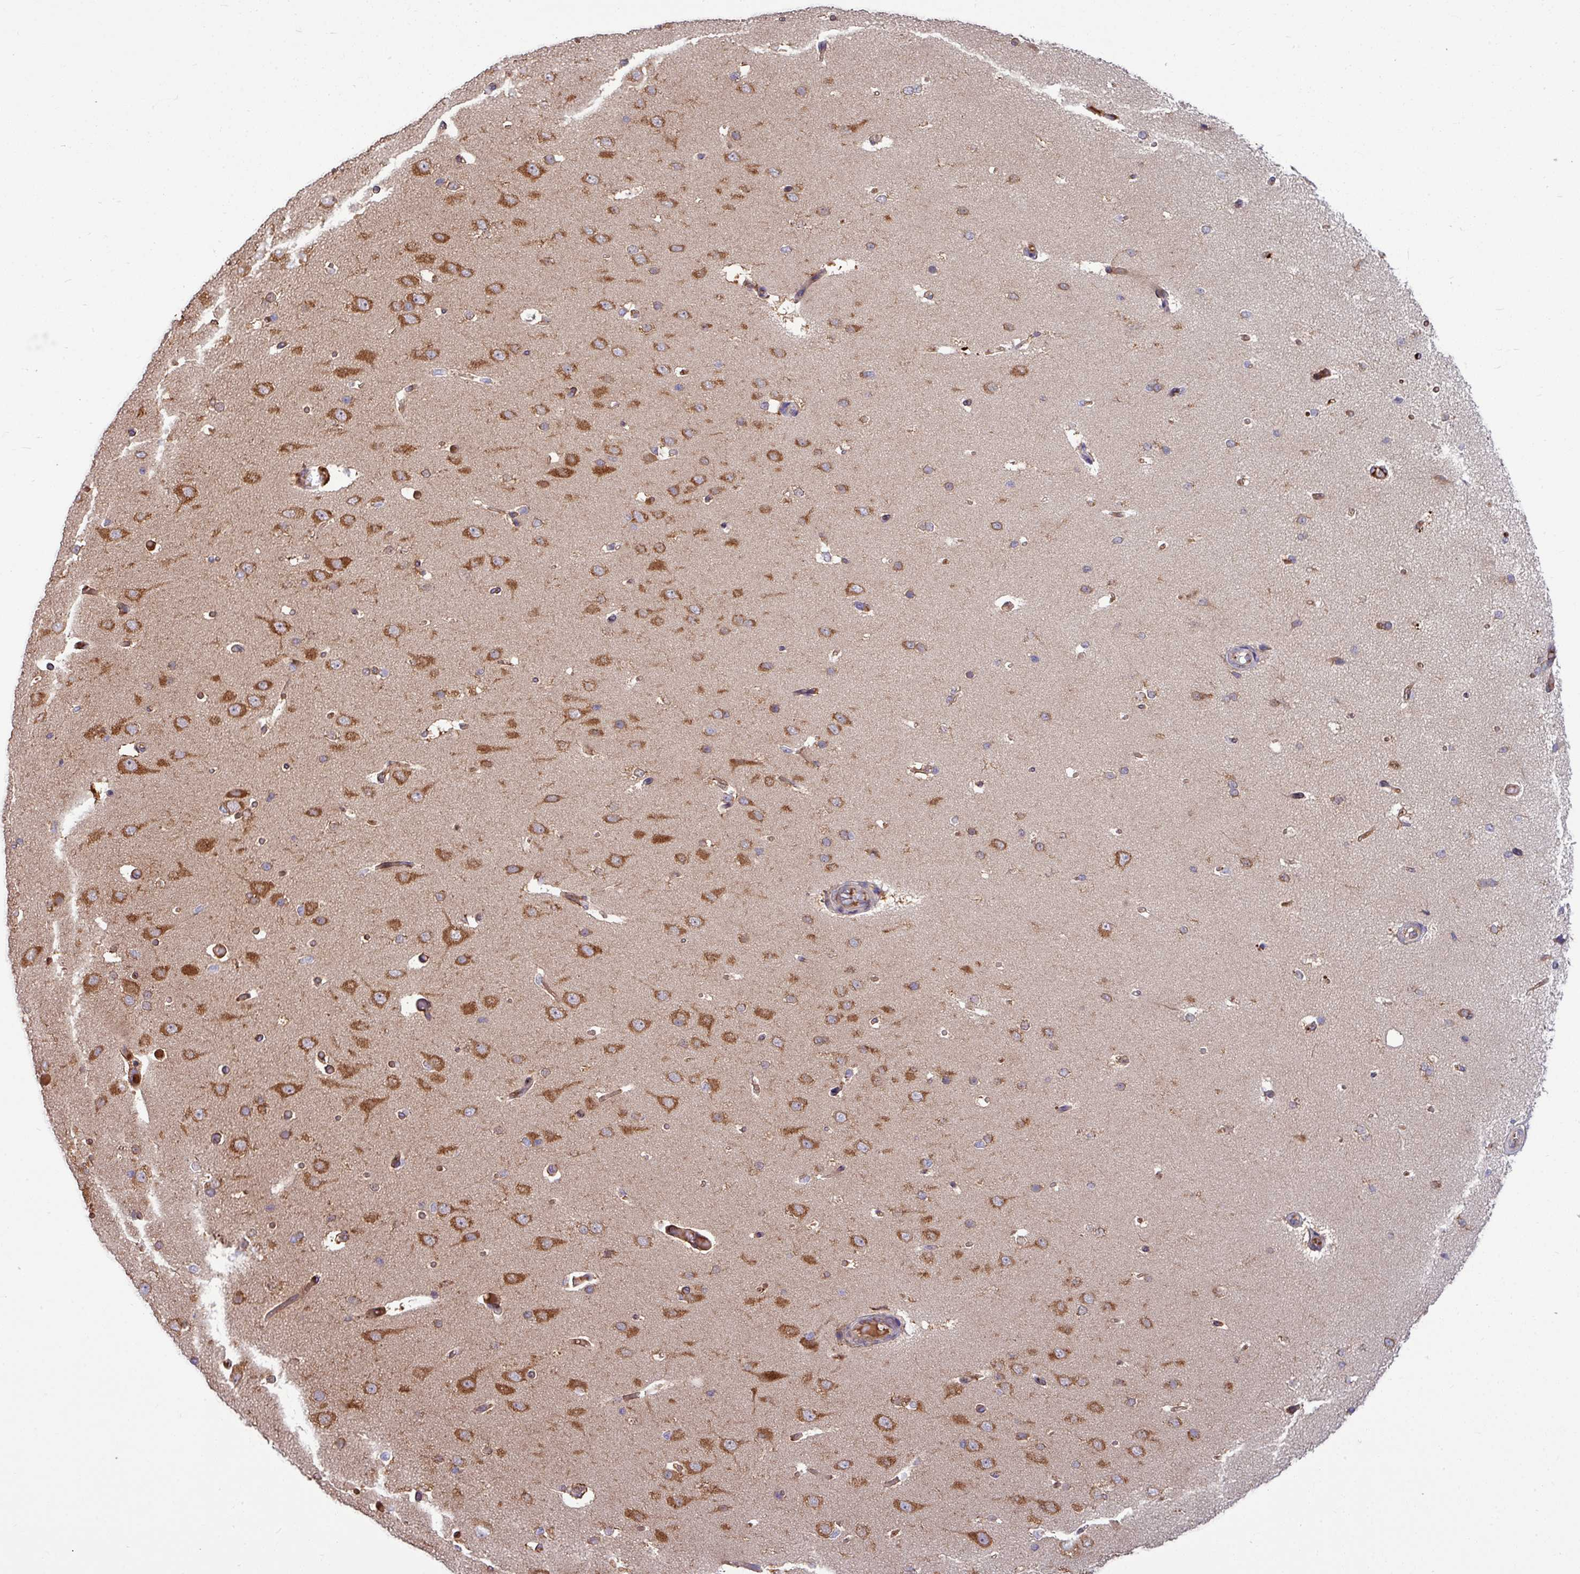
{"staining": {"intensity": "moderate", "quantity": ">75%", "location": "cytoplasmic/membranous"}, "tissue": "cerebral cortex", "cell_type": "Endothelial cells", "image_type": "normal", "snomed": [{"axis": "morphology", "description": "Normal tissue, NOS"}, {"axis": "morphology", "description": "Inflammation, NOS"}, {"axis": "topography", "description": "Cerebral cortex"}], "caption": "Protein expression by immunohistochemistry displays moderate cytoplasmic/membranous staining in about >75% of endothelial cells in benign cerebral cortex. Nuclei are stained in blue.", "gene": "LSM12", "patient": {"sex": "male", "age": 6}}